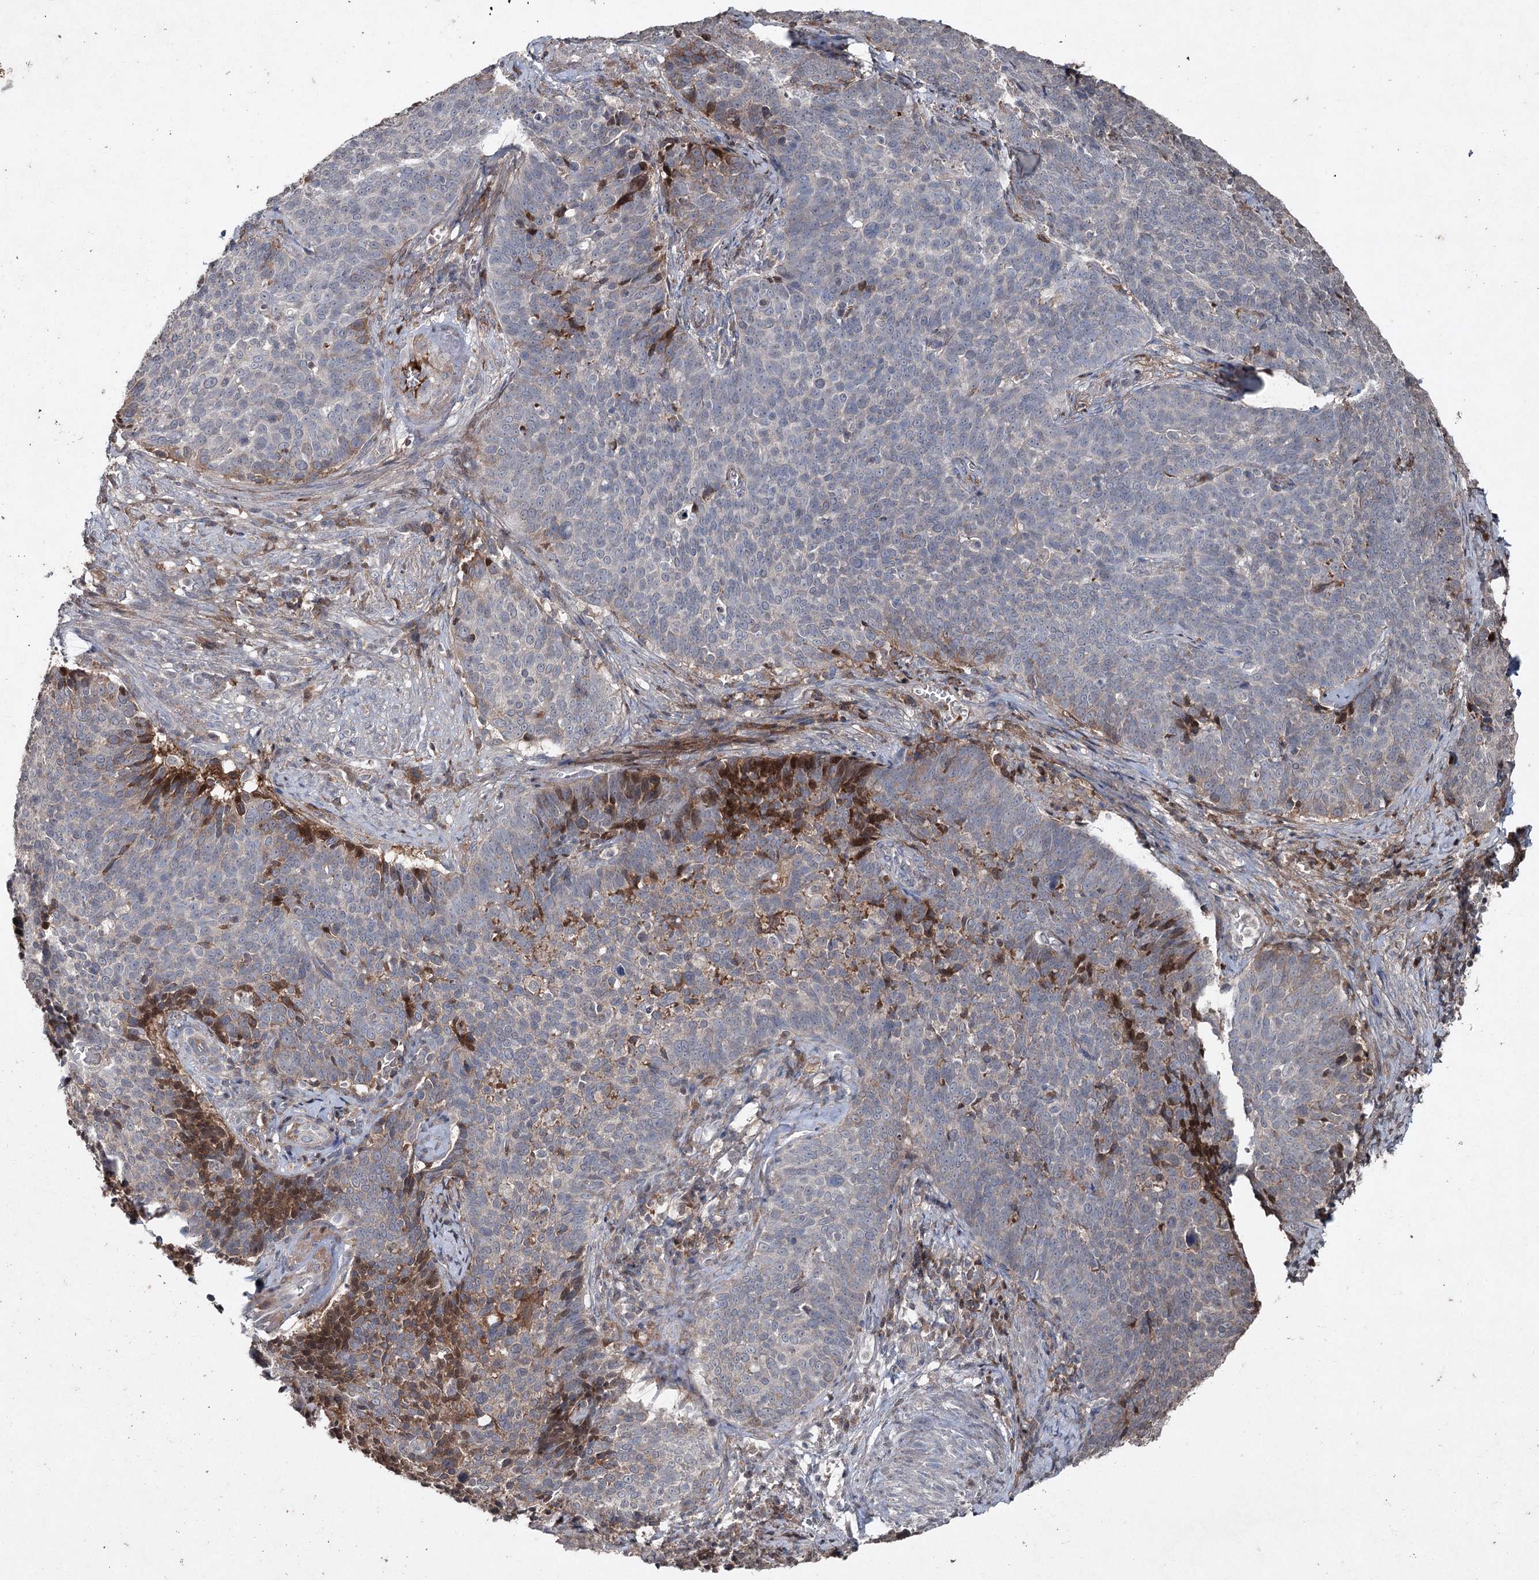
{"staining": {"intensity": "moderate", "quantity": "<25%", "location": "cytoplasmic/membranous"}, "tissue": "cervical cancer", "cell_type": "Tumor cells", "image_type": "cancer", "snomed": [{"axis": "morphology", "description": "Squamous cell carcinoma, NOS"}, {"axis": "topography", "description": "Cervix"}], "caption": "Immunohistochemistry (IHC) photomicrograph of neoplastic tissue: squamous cell carcinoma (cervical) stained using immunohistochemistry (IHC) shows low levels of moderate protein expression localized specifically in the cytoplasmic/membranous of tumor cells, appearing as a cytoplasmic/membranous brown color.", "gene": "PGLYRP2", "patient": {"sex": "female", "age": 39}}